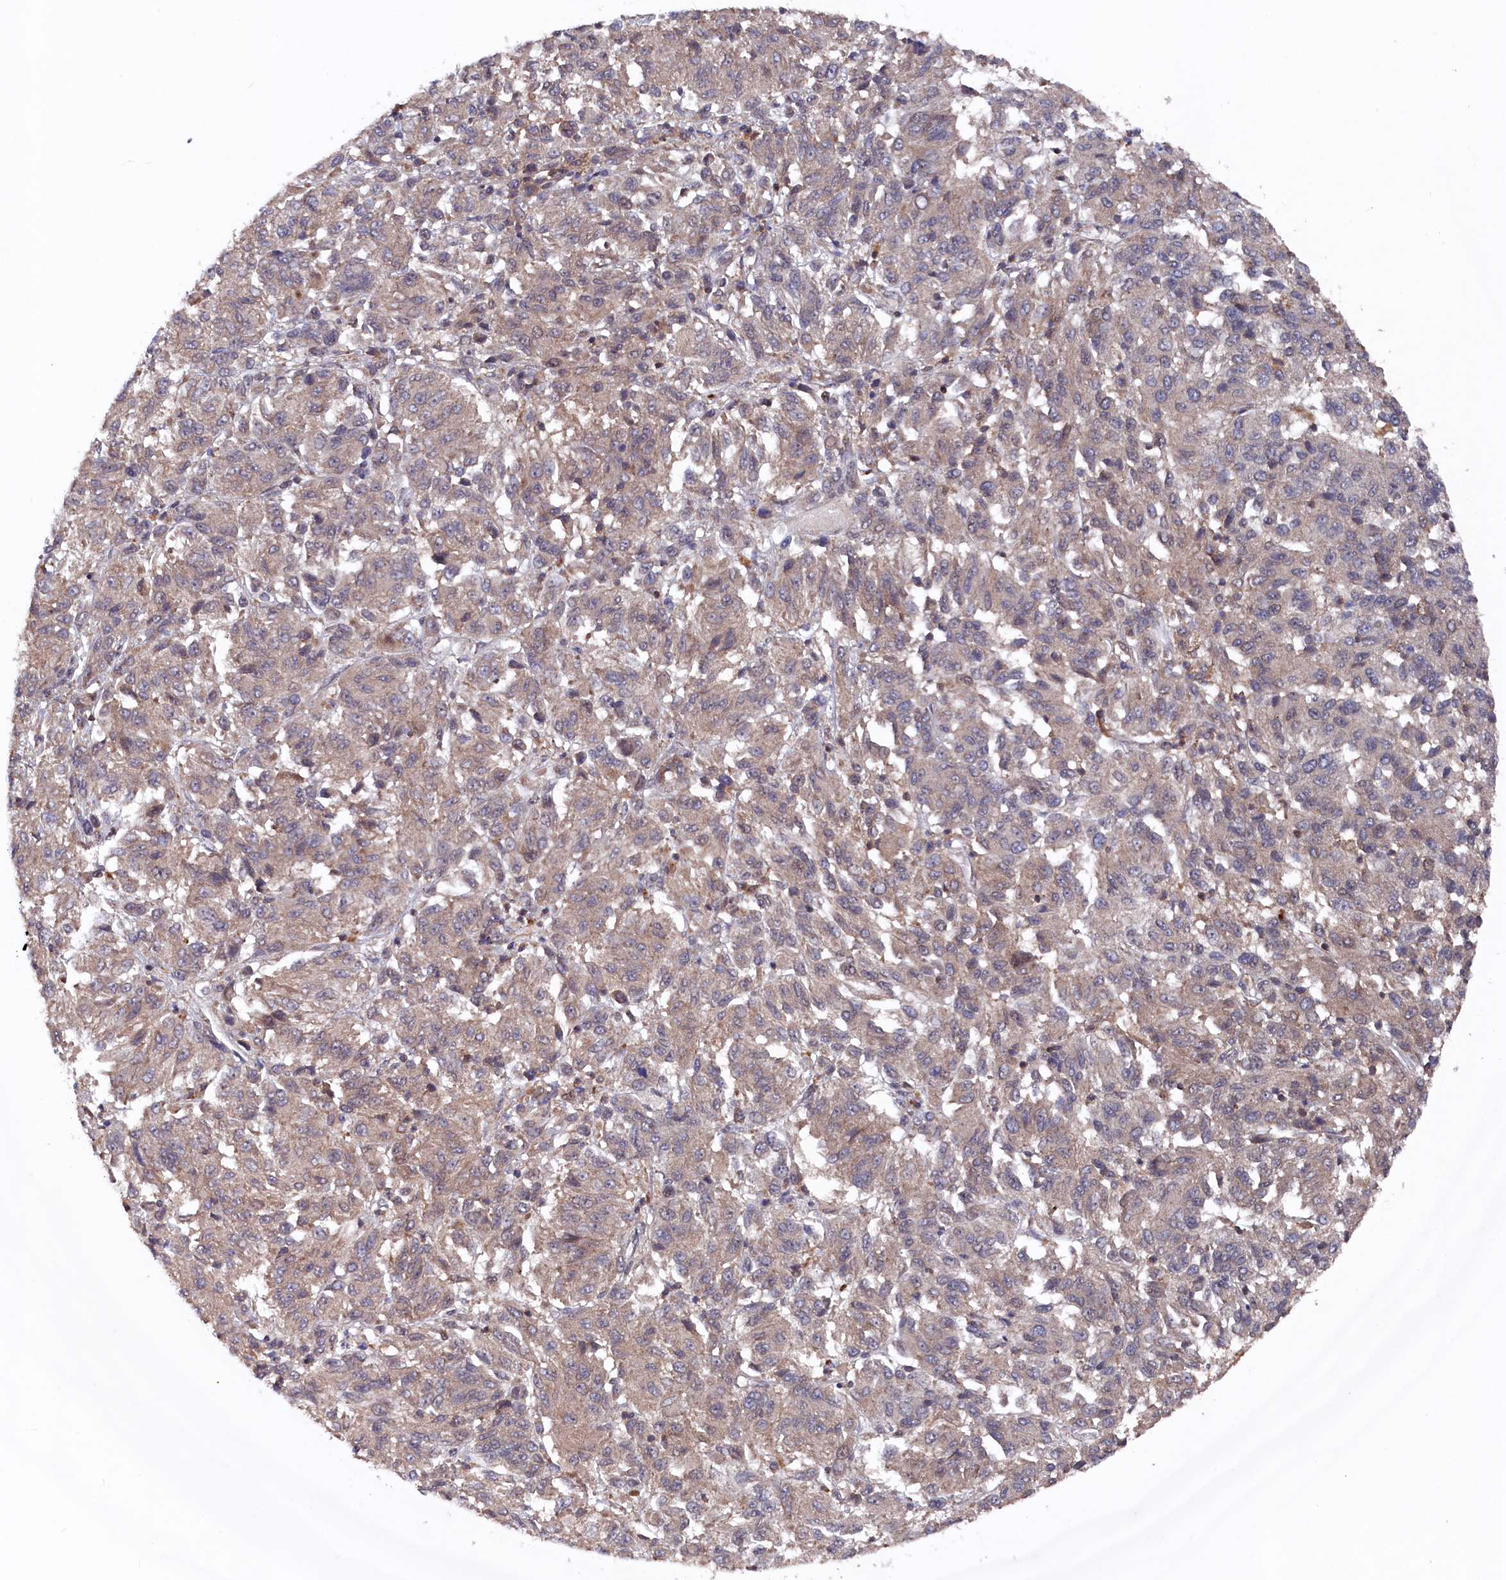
{"staining": {"intensity": "weak", "quantity": "25%-75%", "location": "cytoplasmic/membranous"}, "tissue": "melanoma", "cell_type": "Tumor cells", "image_type": "cancer", "snomed": [{"axis": "morphology", "description": "Malignant melanoma, Metastatic site"}, {"axis": "topography", "description": "Lung"}], "caption": "Malignant melanoma (metastatic site) was stained to show a protein in brown. There is low levels of weak cytoplasmic/membranous expression in approximately 25%-75% of tumor cells.", "gene": "TMC5", "patient": {"sex": "male", "age": 64}}